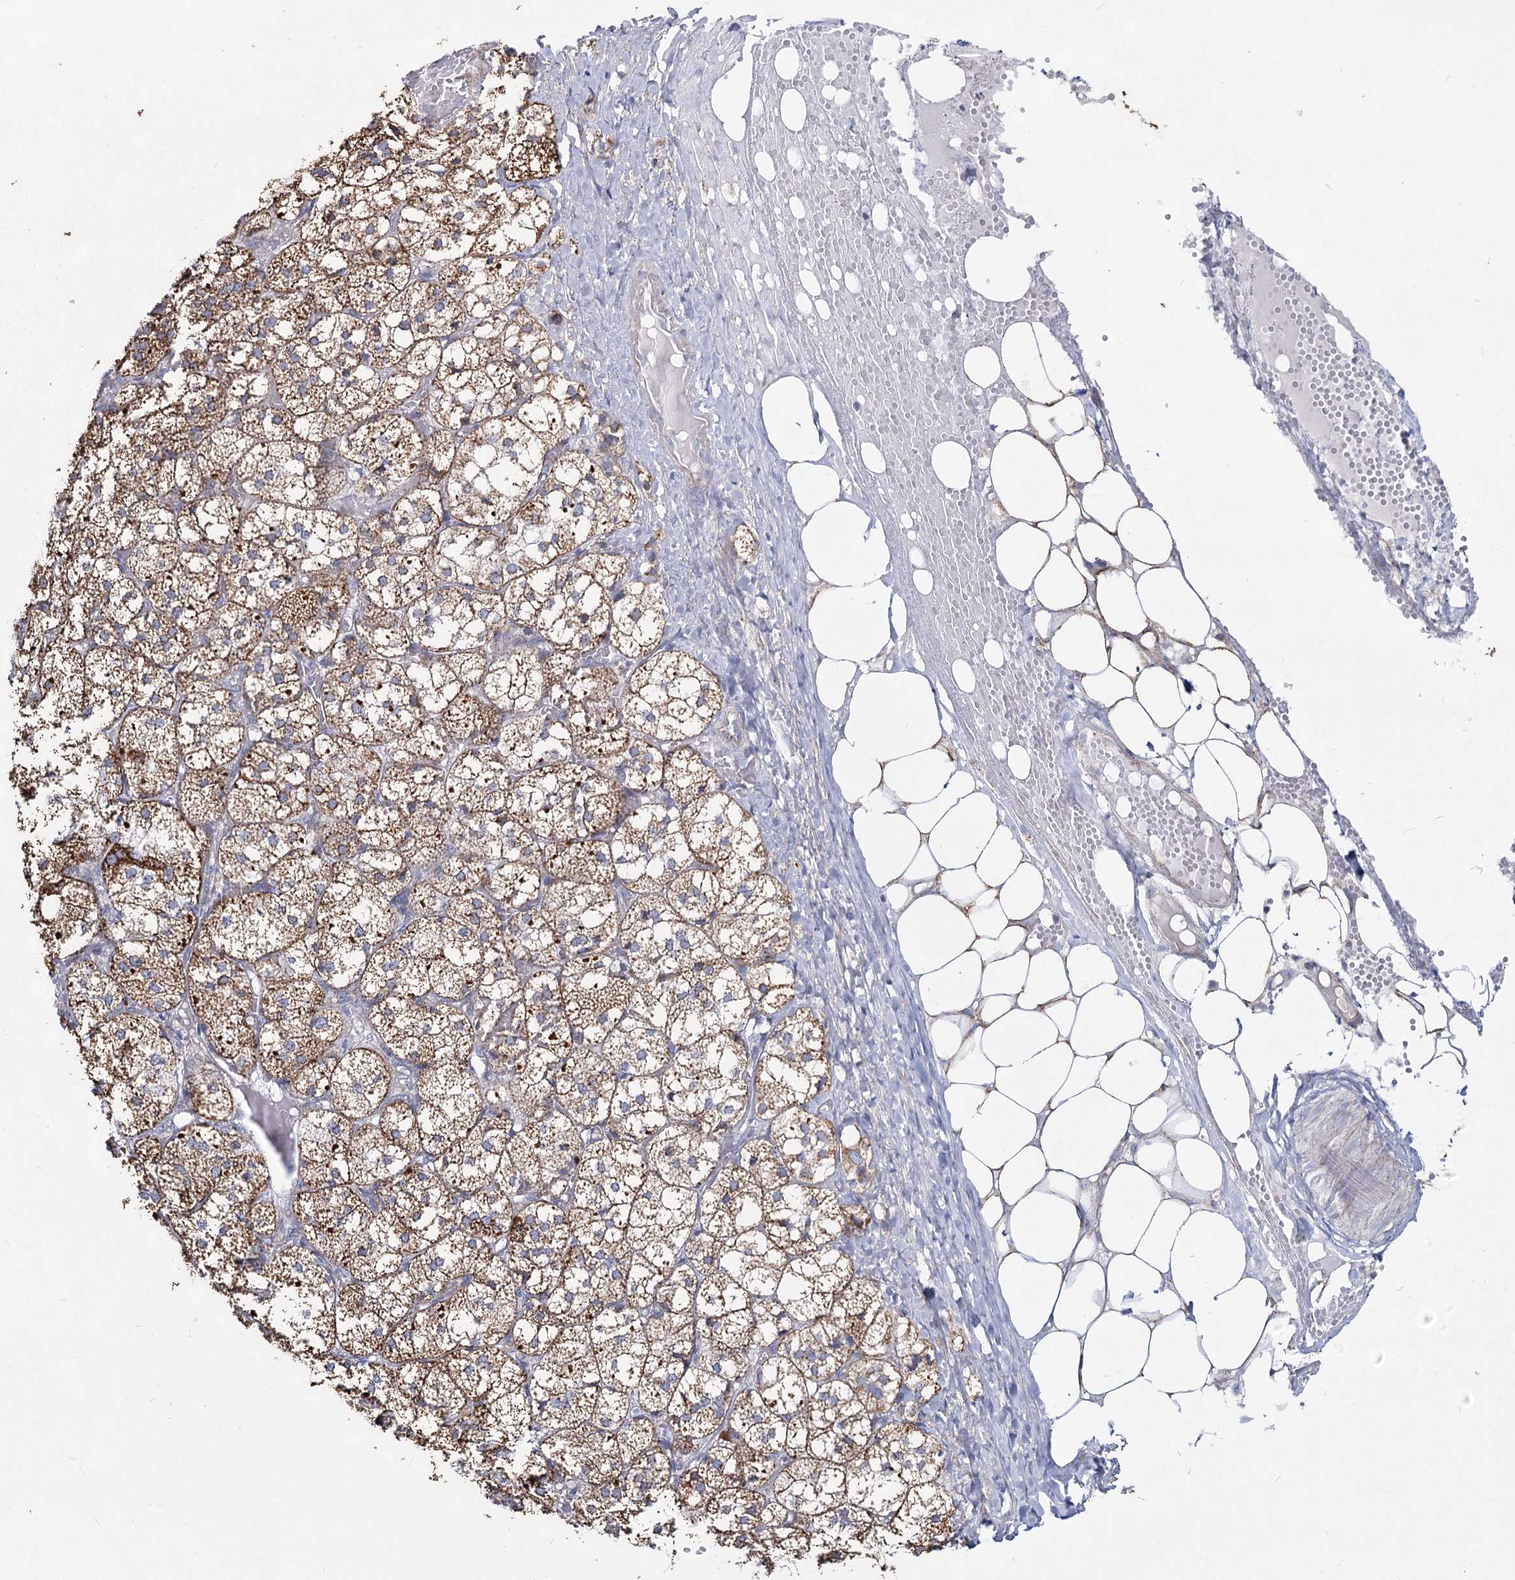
{"staining": {"intensity": "strong", "quantity": ">75%", "location": "cytoplasmic/membranous"}, "tissue": "adrenal gland", "cell_type": "Glandular cells", "image_type": "normal", "snomed": [{"axis": "morphology", "description": "Normal tissue, NOS"}, {"axis": "topography", "description": "Adrenal gland"}], "caption": "Immunohistochemistry (DAB) staining of benign adrenal gland exhibits strong cytoplasmic/membranous protein staining in about >75% of glandular cells. The staining was performed using DAB to visualize the protein expression in brown, while the nuclei were stained in blue with hematoxylin (Magnification: 20x).", "gene": "CCDC73", "patient": {"sex": "female", "age": 61}}